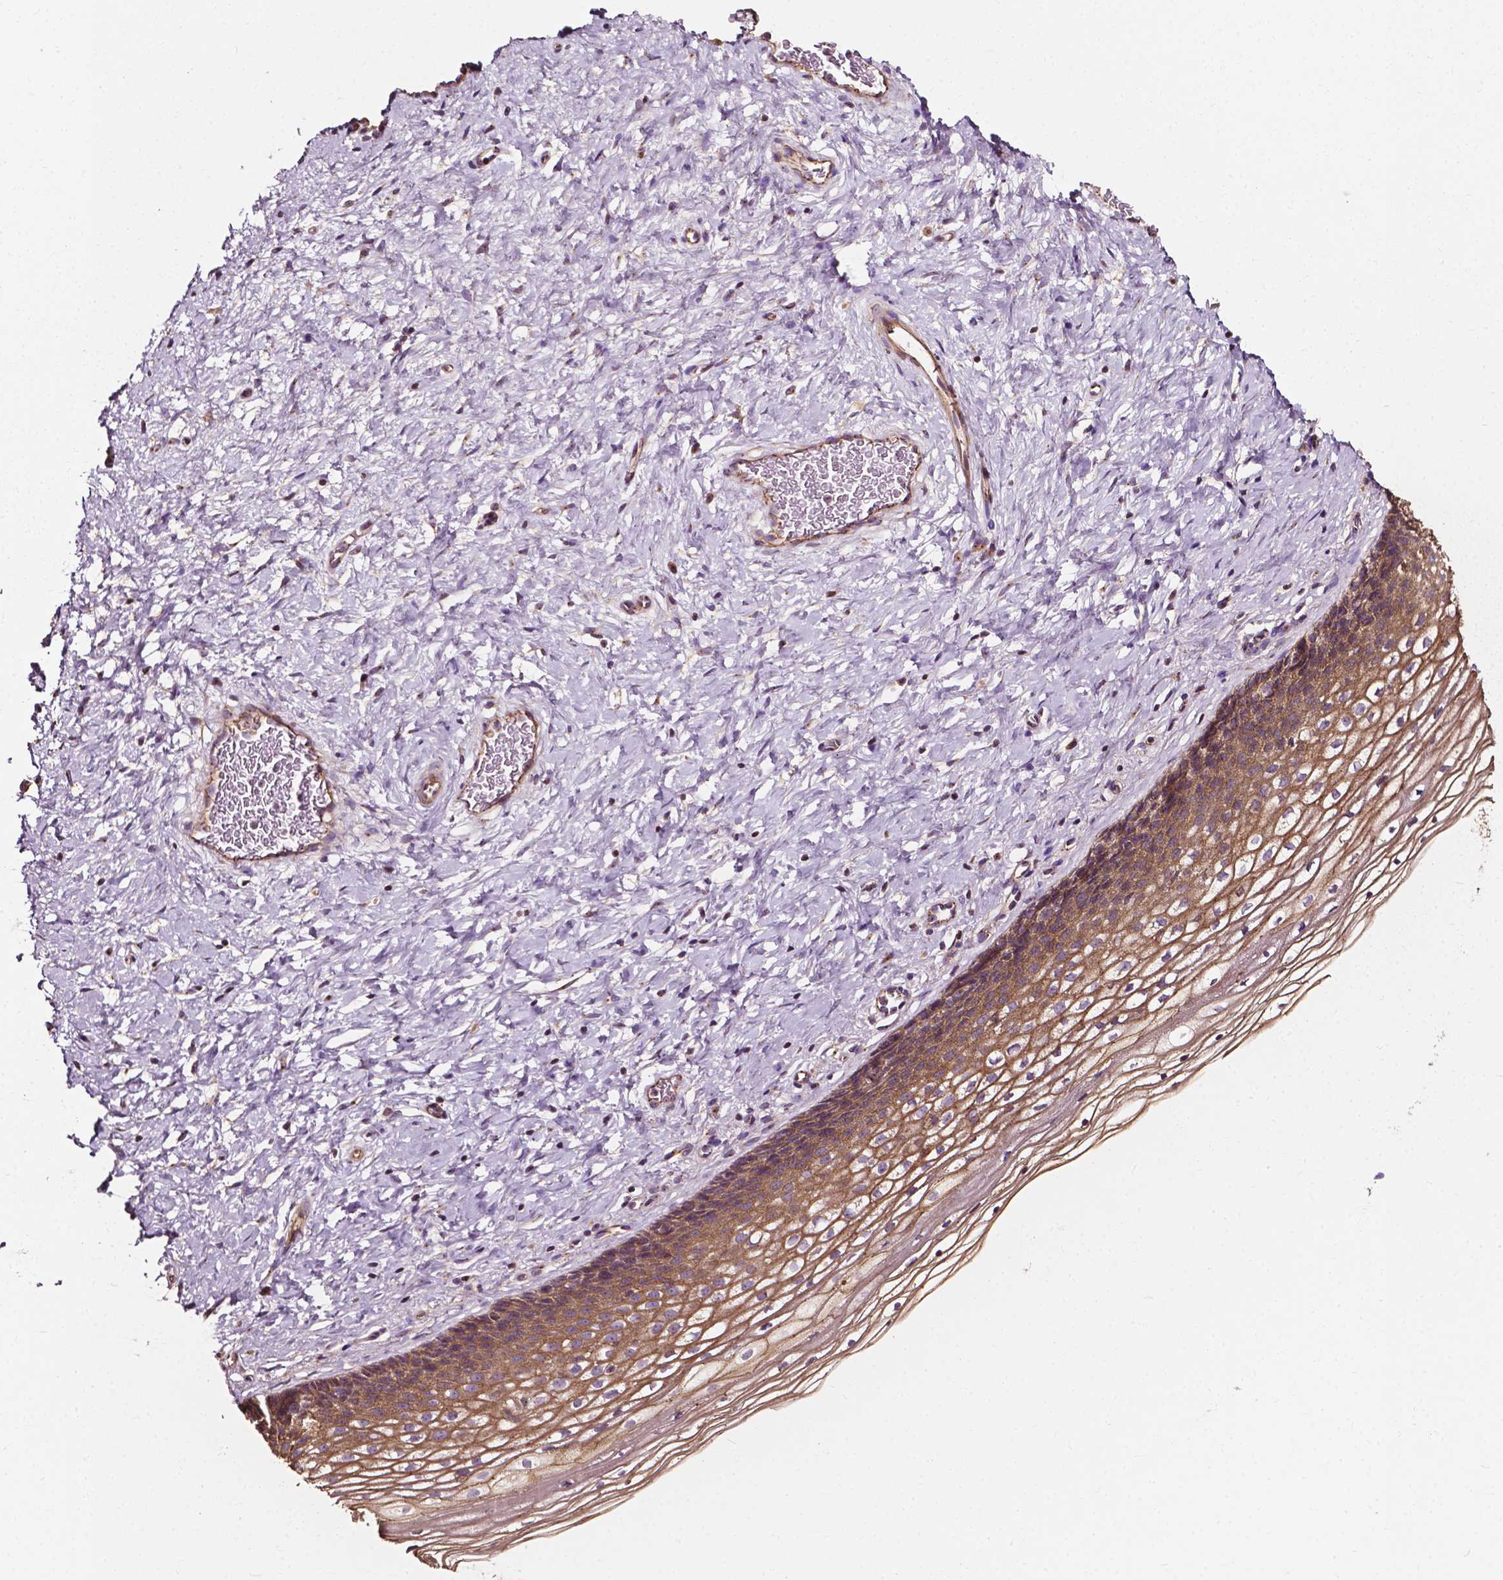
{"staining": {"intensity": "moderate", "quantity": ">75%", "location": "cytoplasmic/membranous"}, "tissue": "cervix", "cell_type": "Glandular cells", "image_type": "normal", "snomed": [{"axis": "morphology", "description": "Normal tissue, NOS"}, {"axis": "topography", "description": "Cervix"}], "caption": "The micrograph reveals staining of unremarkable cervix, revealing moderate cytoplasmic/membranous protein expression (brown color) within glandular cells. The staining was performed using DAB to visualize the protein expression in brown, while the nuclei were stained in blue with hematoxylin (Magnification: 20x).", "gene": "ATG16L1", "patient": {"sex": "female", "age": 34}}